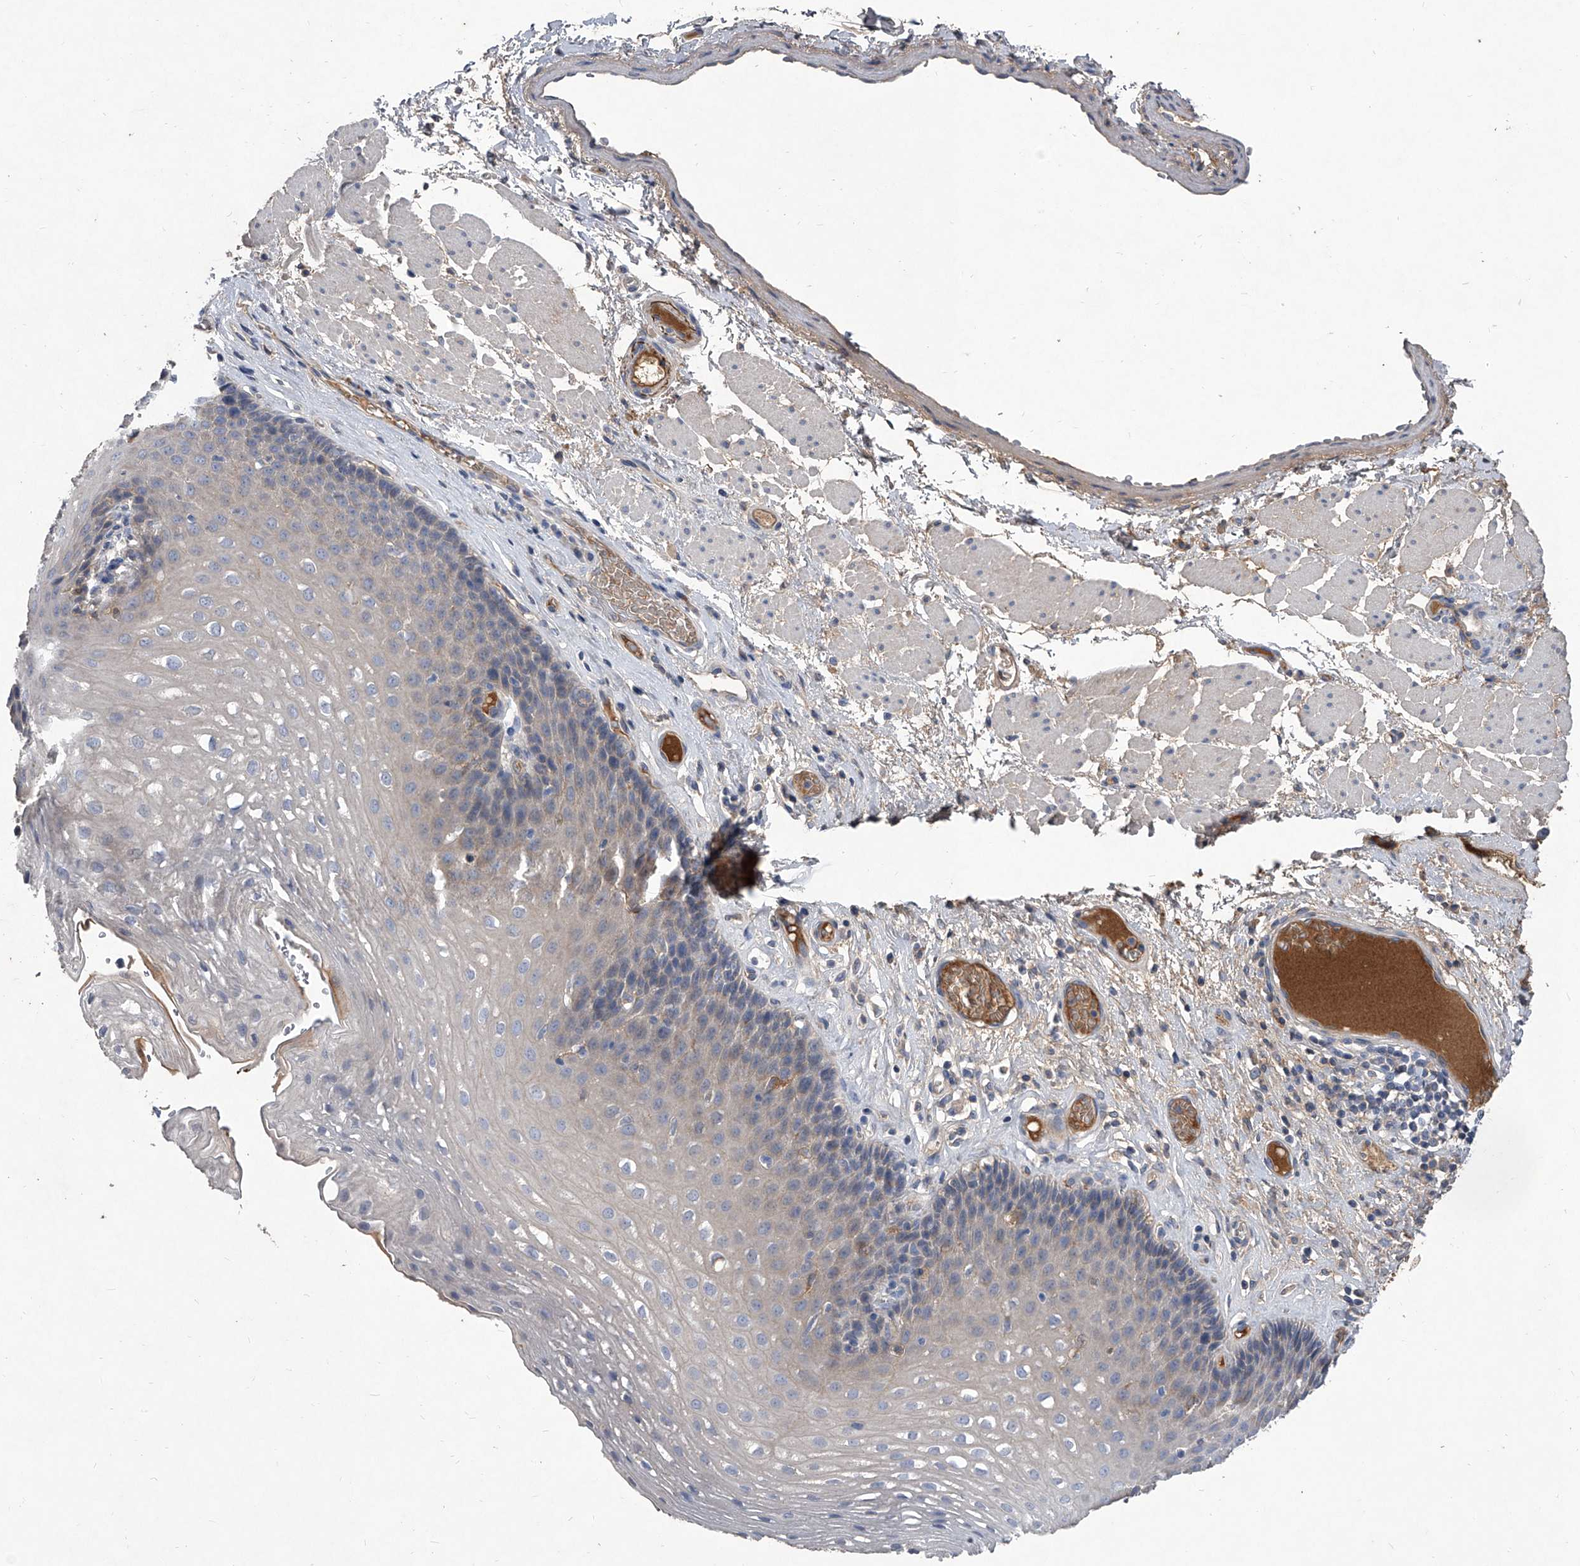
{"staining": {"intensity": "weak", "quantity": "<25%", "location": "cytoplasmic/membranous"}, "tissue": "esophagus", "cell_type": "Squamous epithelial cells", "image_type": "normal", "snomed": [{"axis": "morphology", "description": "Normal tissue, NOS"}, {"axis": "topography", "description": "Esophagus"}], "caption": "The histopathology image reveals no significant expression in squamous epithelial cells of esophagus.", "gene": "C5", "patient": {"sex": "female", "age": 66}}